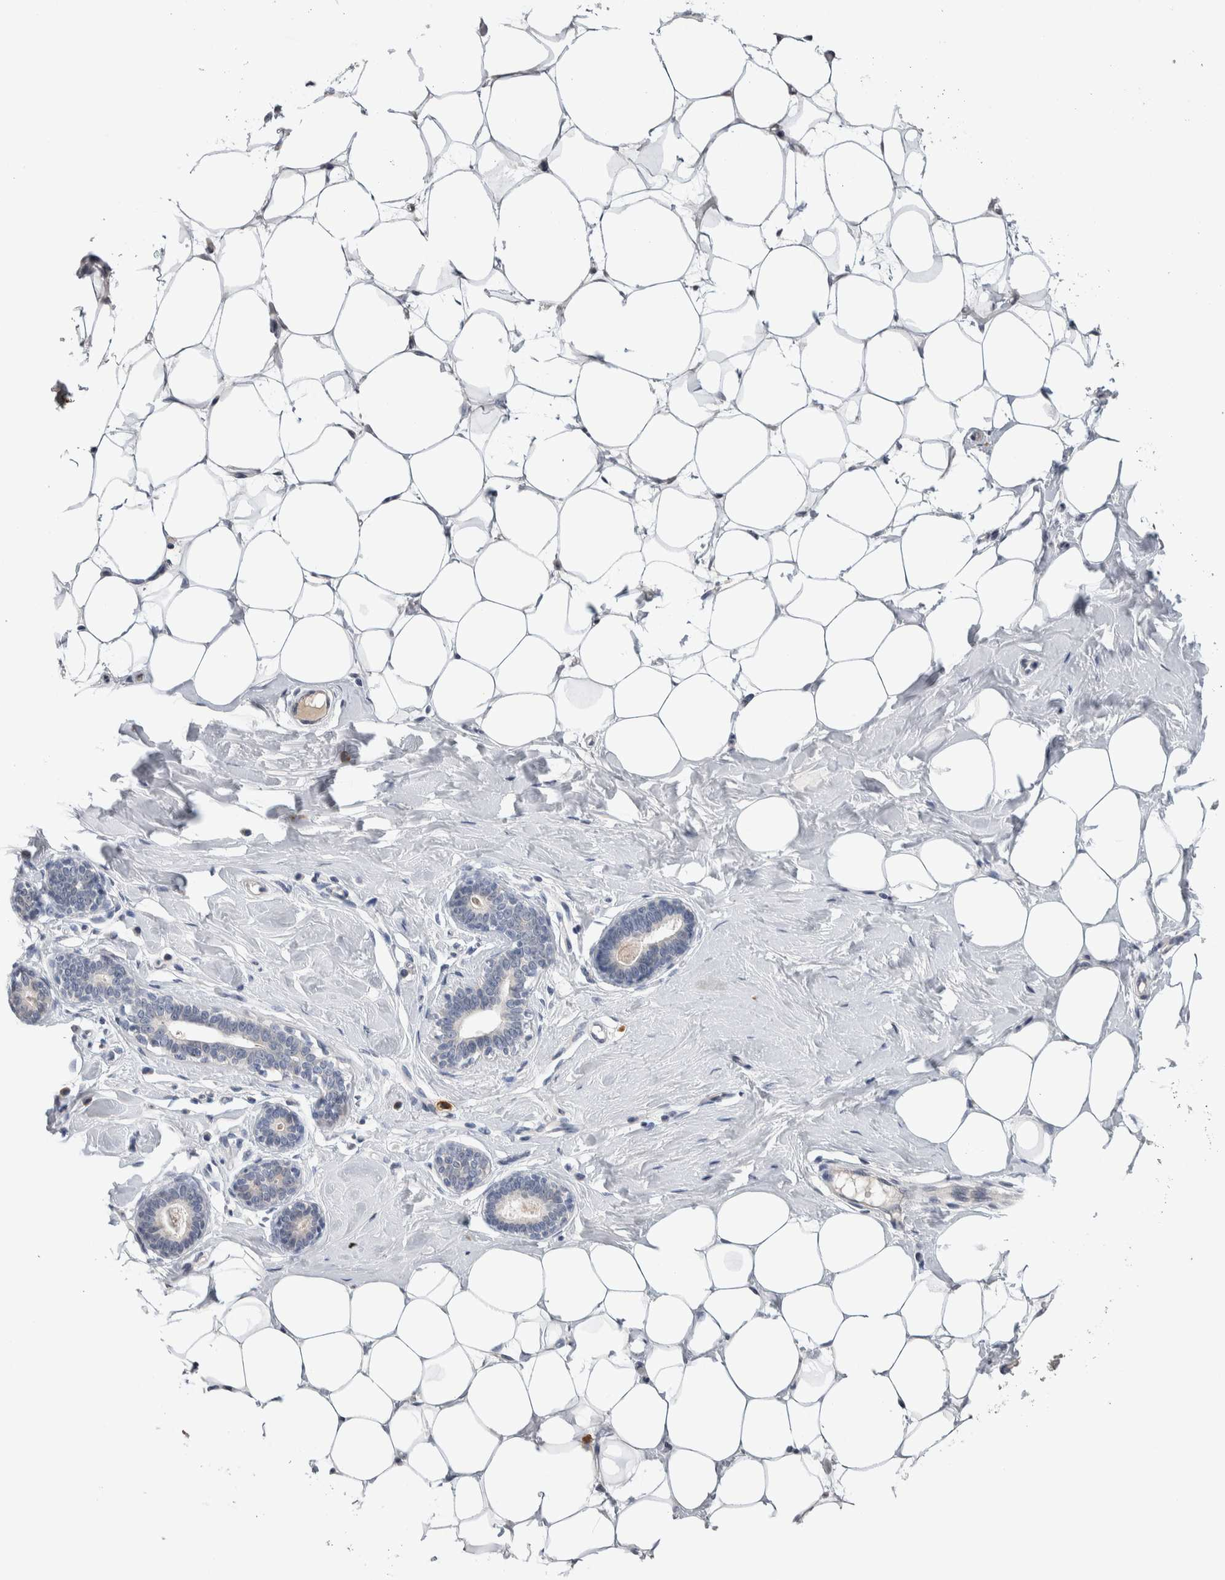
{"staining": {"intensity": "negative", "quantity": "none", "location": "none"}, "tissue": "breast", "cell_type": "Adipocytes", "image_type": "normal", "snomed": [{"axis": "morphology", "description": "Normal tissue, NOS"}, {"axis": "topography", "description": "Breast"}], "caption": "This is a image of immunohistochemistry (IHC) staining of benign breast, which shows no positivity in adipocytes.", "gene": "TMEM102", "patient": {"sex": "female", "age": 23}}